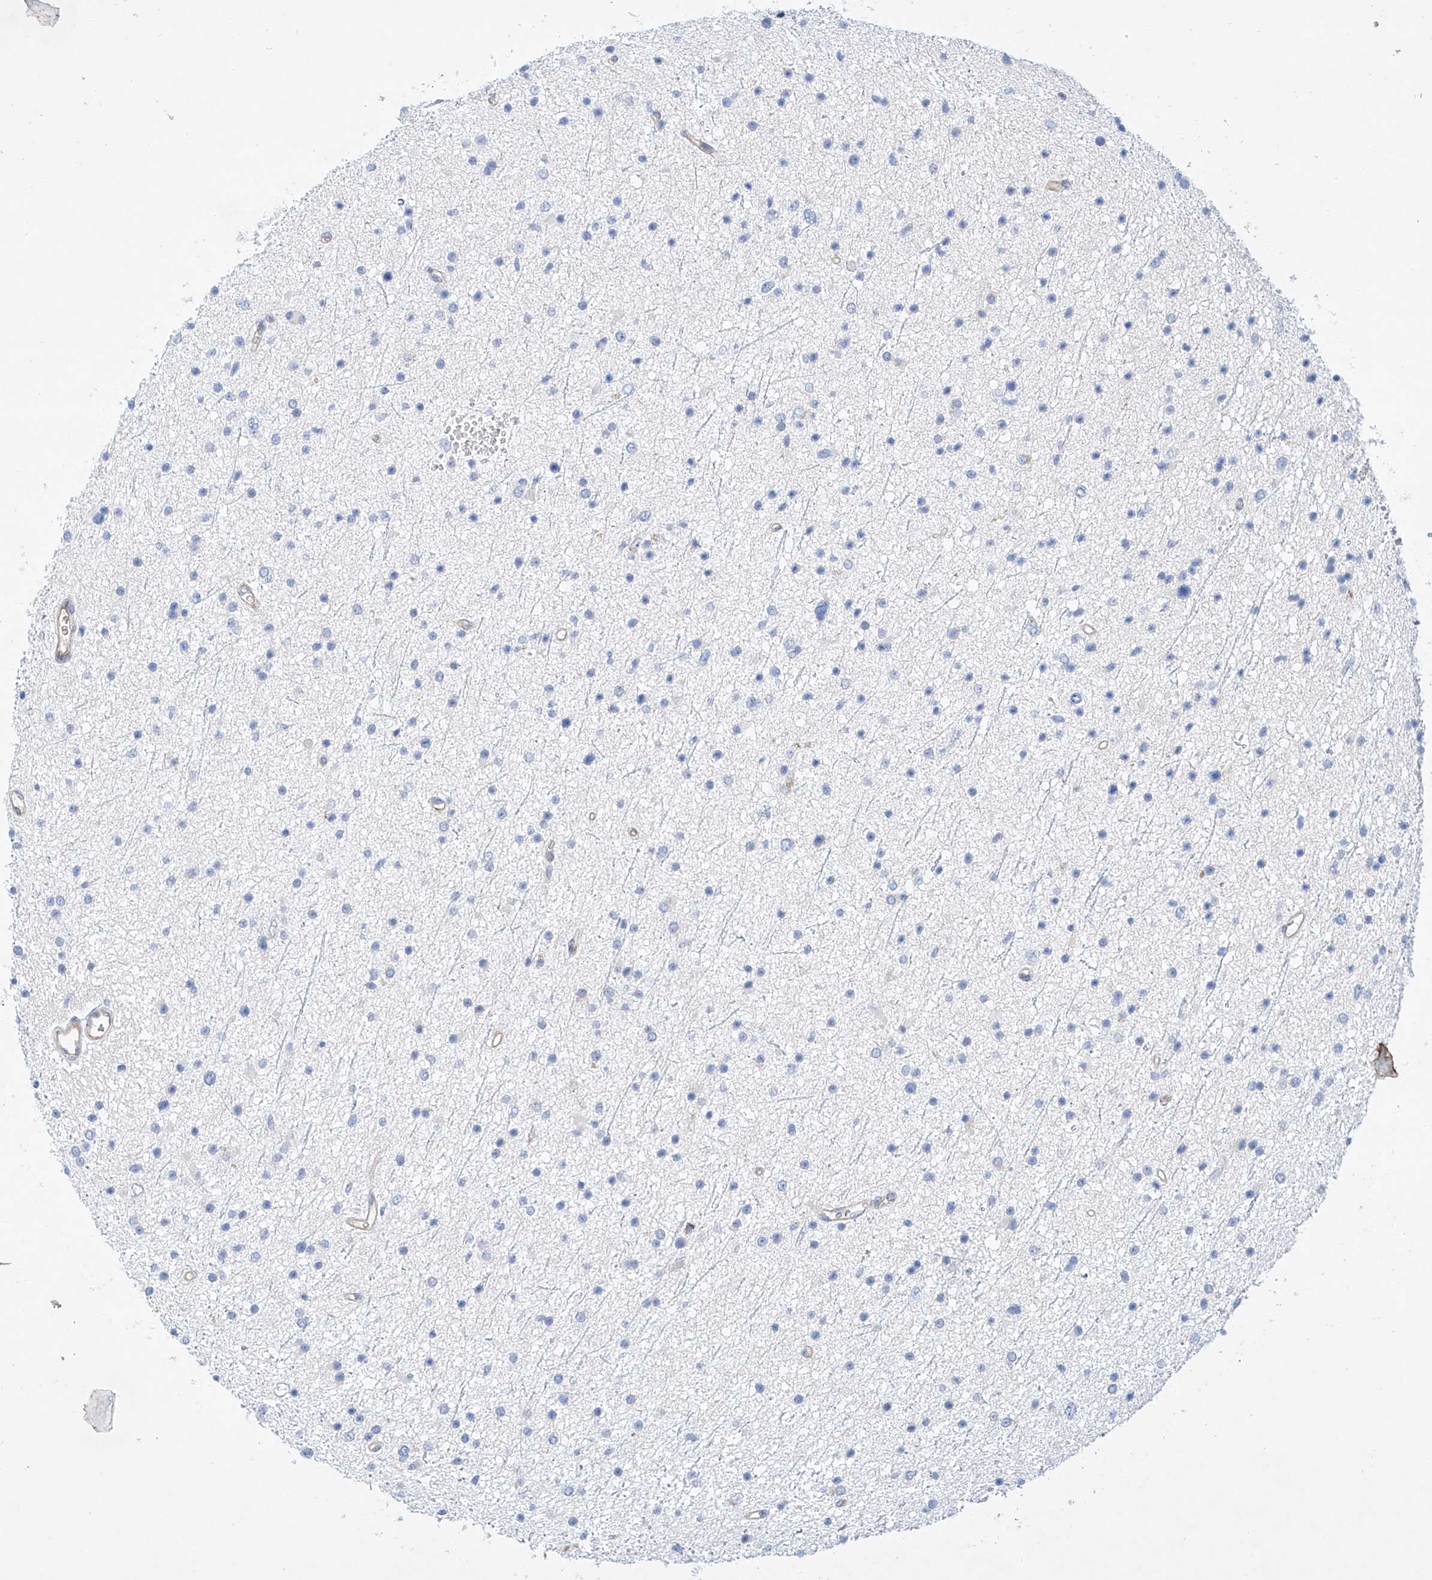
{"staining": {"intensity": "negative", "quantity": "none", "location": "none"}, "tissue": "glioma", "cell_type": "Tumor cells", "image_type": "cancer", "snomed": [{"axis": "morphology", "description": "Glioma, malignant, Low grade"}, {"axis": "topography", "description": "Cerebral cortex"}], "caption": "Immunohistochemical staining of malignant glioma (low-grade) shows no significant expression in tumor cells.", "gene": "SBSPON", "patient": {"sex": "female", "age": 39}}